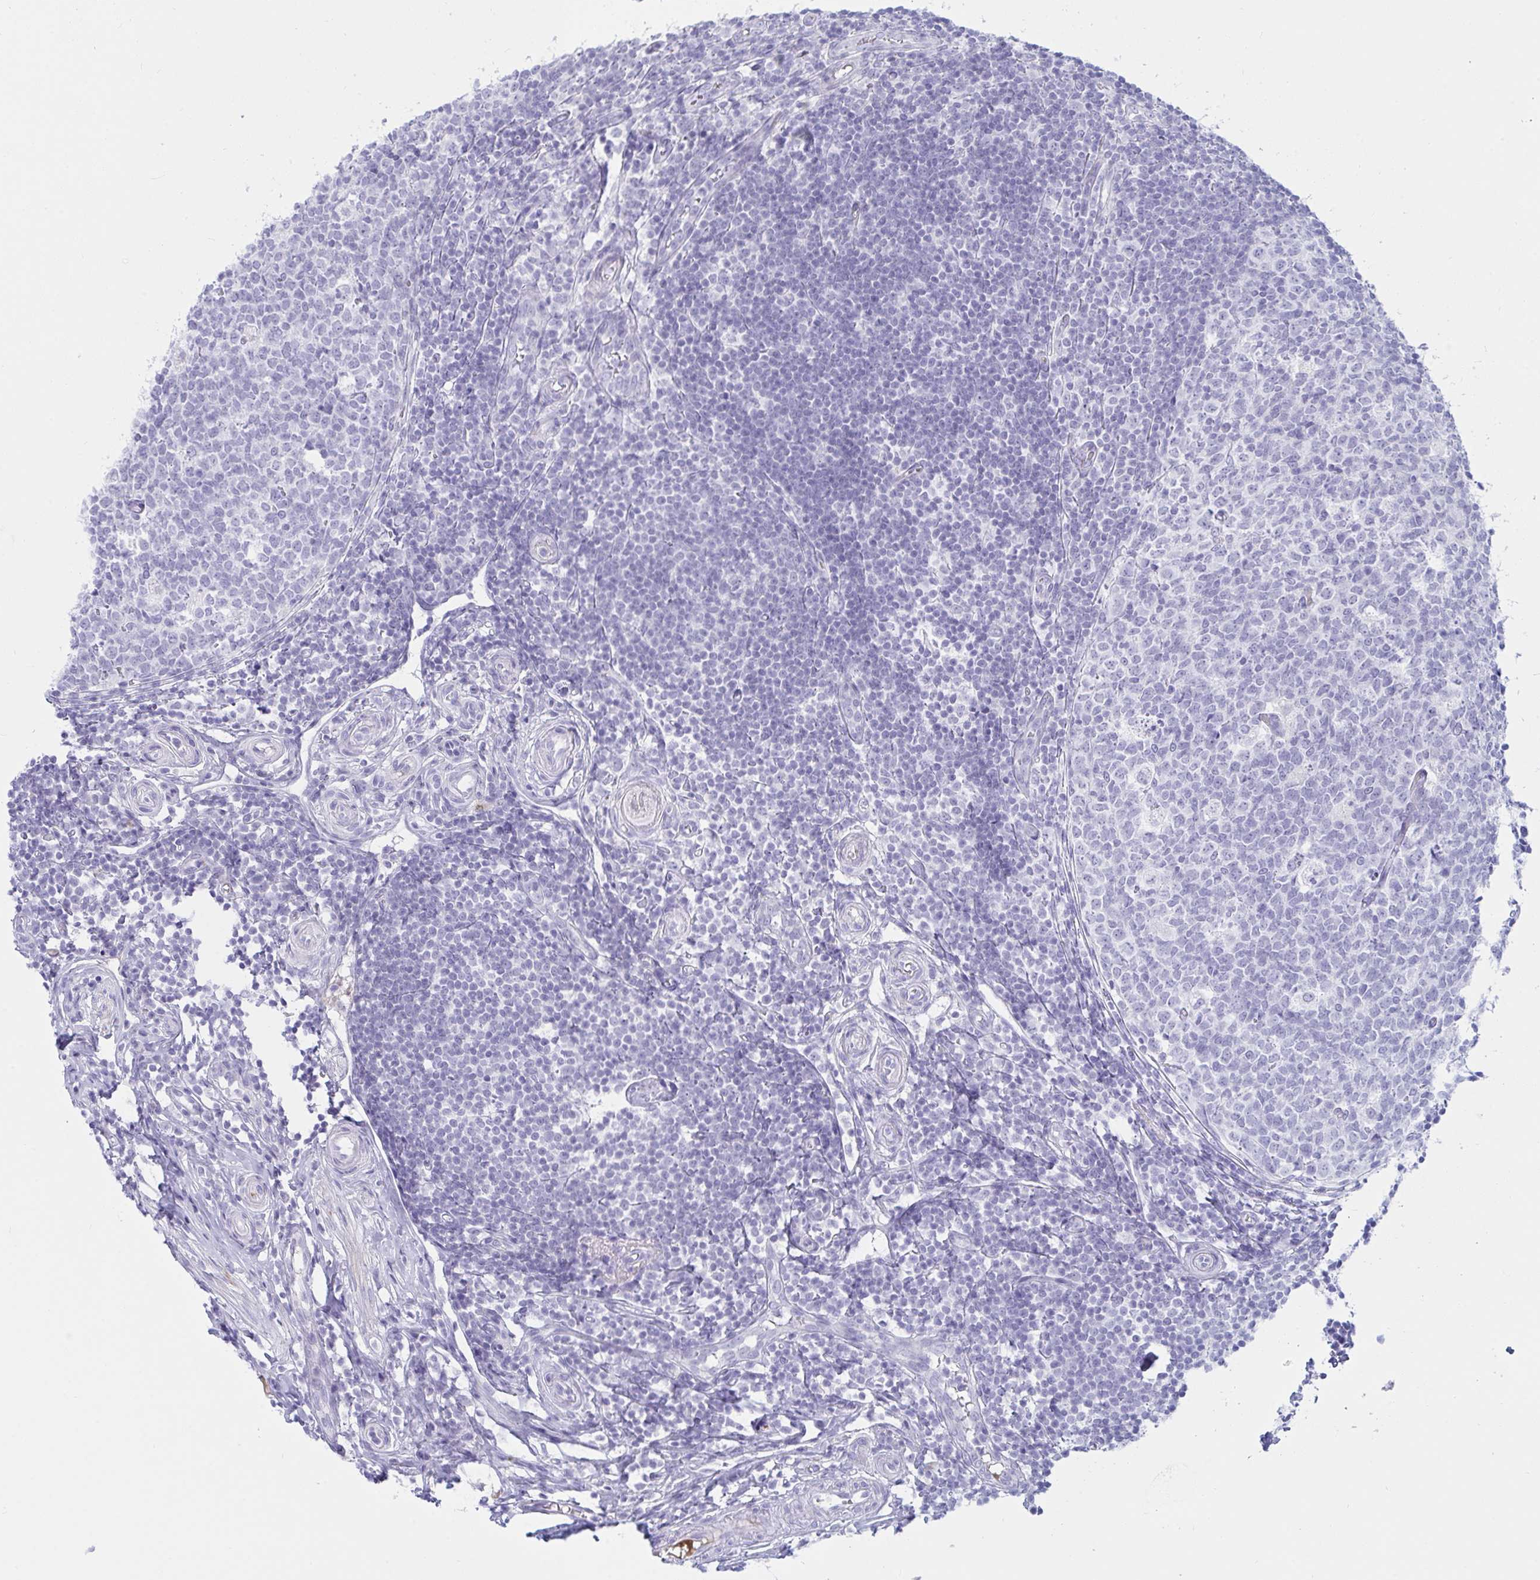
{"staining": {"intensity": "negative", "quantity": "none", "location": "none"}, "tissue": "appendix", "cell_type": "Glandular cells", "image_type": "normal", "snomed": [{"axis": "morphology", "description": "Normal tissue, NOS"}, {"axis": "topography", "description": "Appendix"}], "caption": "An immunohistochemistry photomicrograph of unremarkable appendix is shown. There is no staining in glandular cells of appendix.", "gene": "OXLD1", "patient": {"sex": "male", "age": 18}}